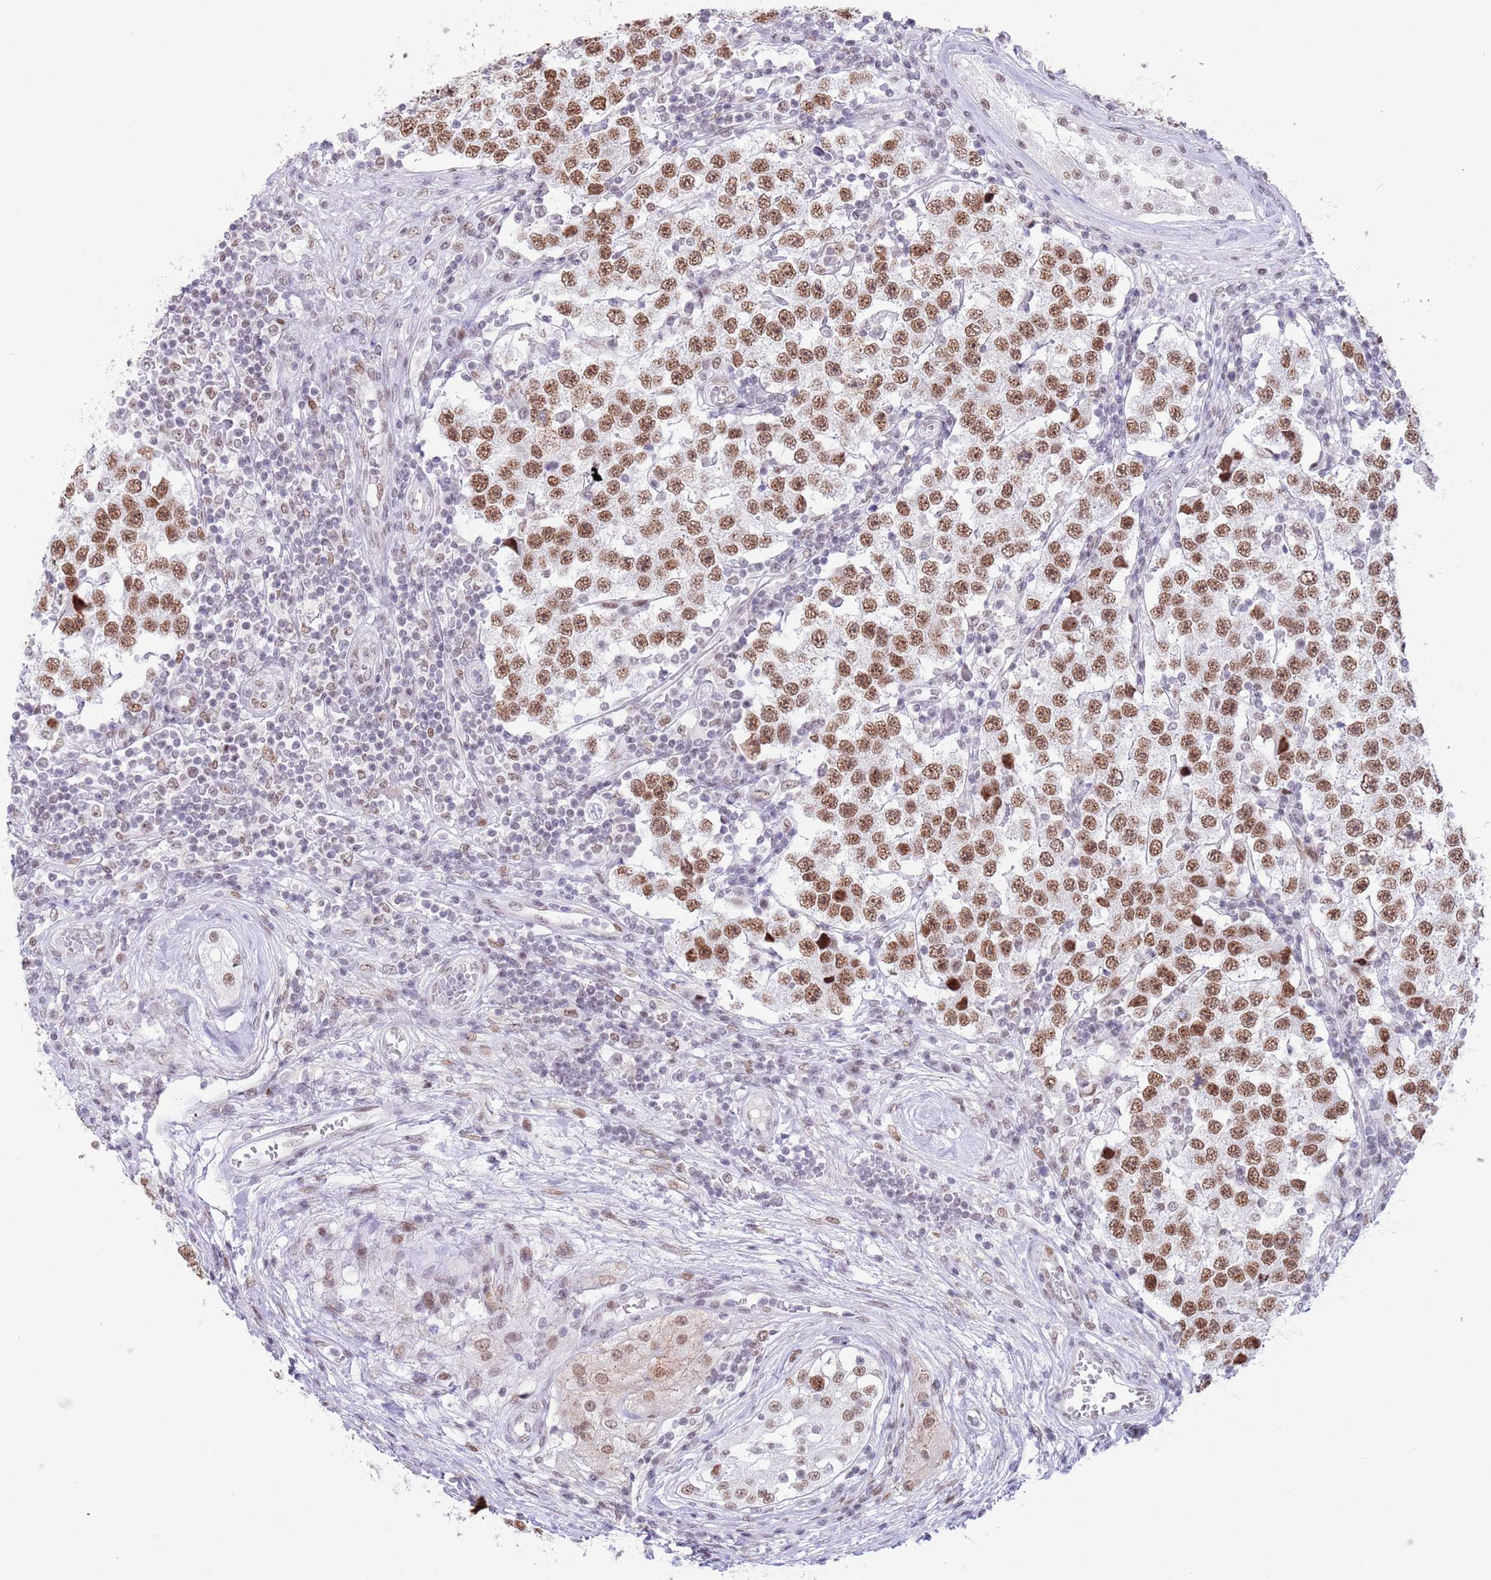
{"staining": {"intensity": "moderate", "quantity": ">75%", "location": "nuclear"}, "tissue": "testis cancer", "cell_type": "Tumor cells", "image_type": "cancer", "snomed": [{"axis": "morphology", "description": "Seminoma, NOS"}, {"axis": "topography", "description": "Testis"}], "caption": "A high-resolution micrograph shows immunohistochemistry (IHC) staining of testis cancer (seminoma), which demonstrates moderate nuclear positivity in about >75% of tumor cells.", "gene": "ZNF382", "patient": {"sex": "male", "age": 34}}